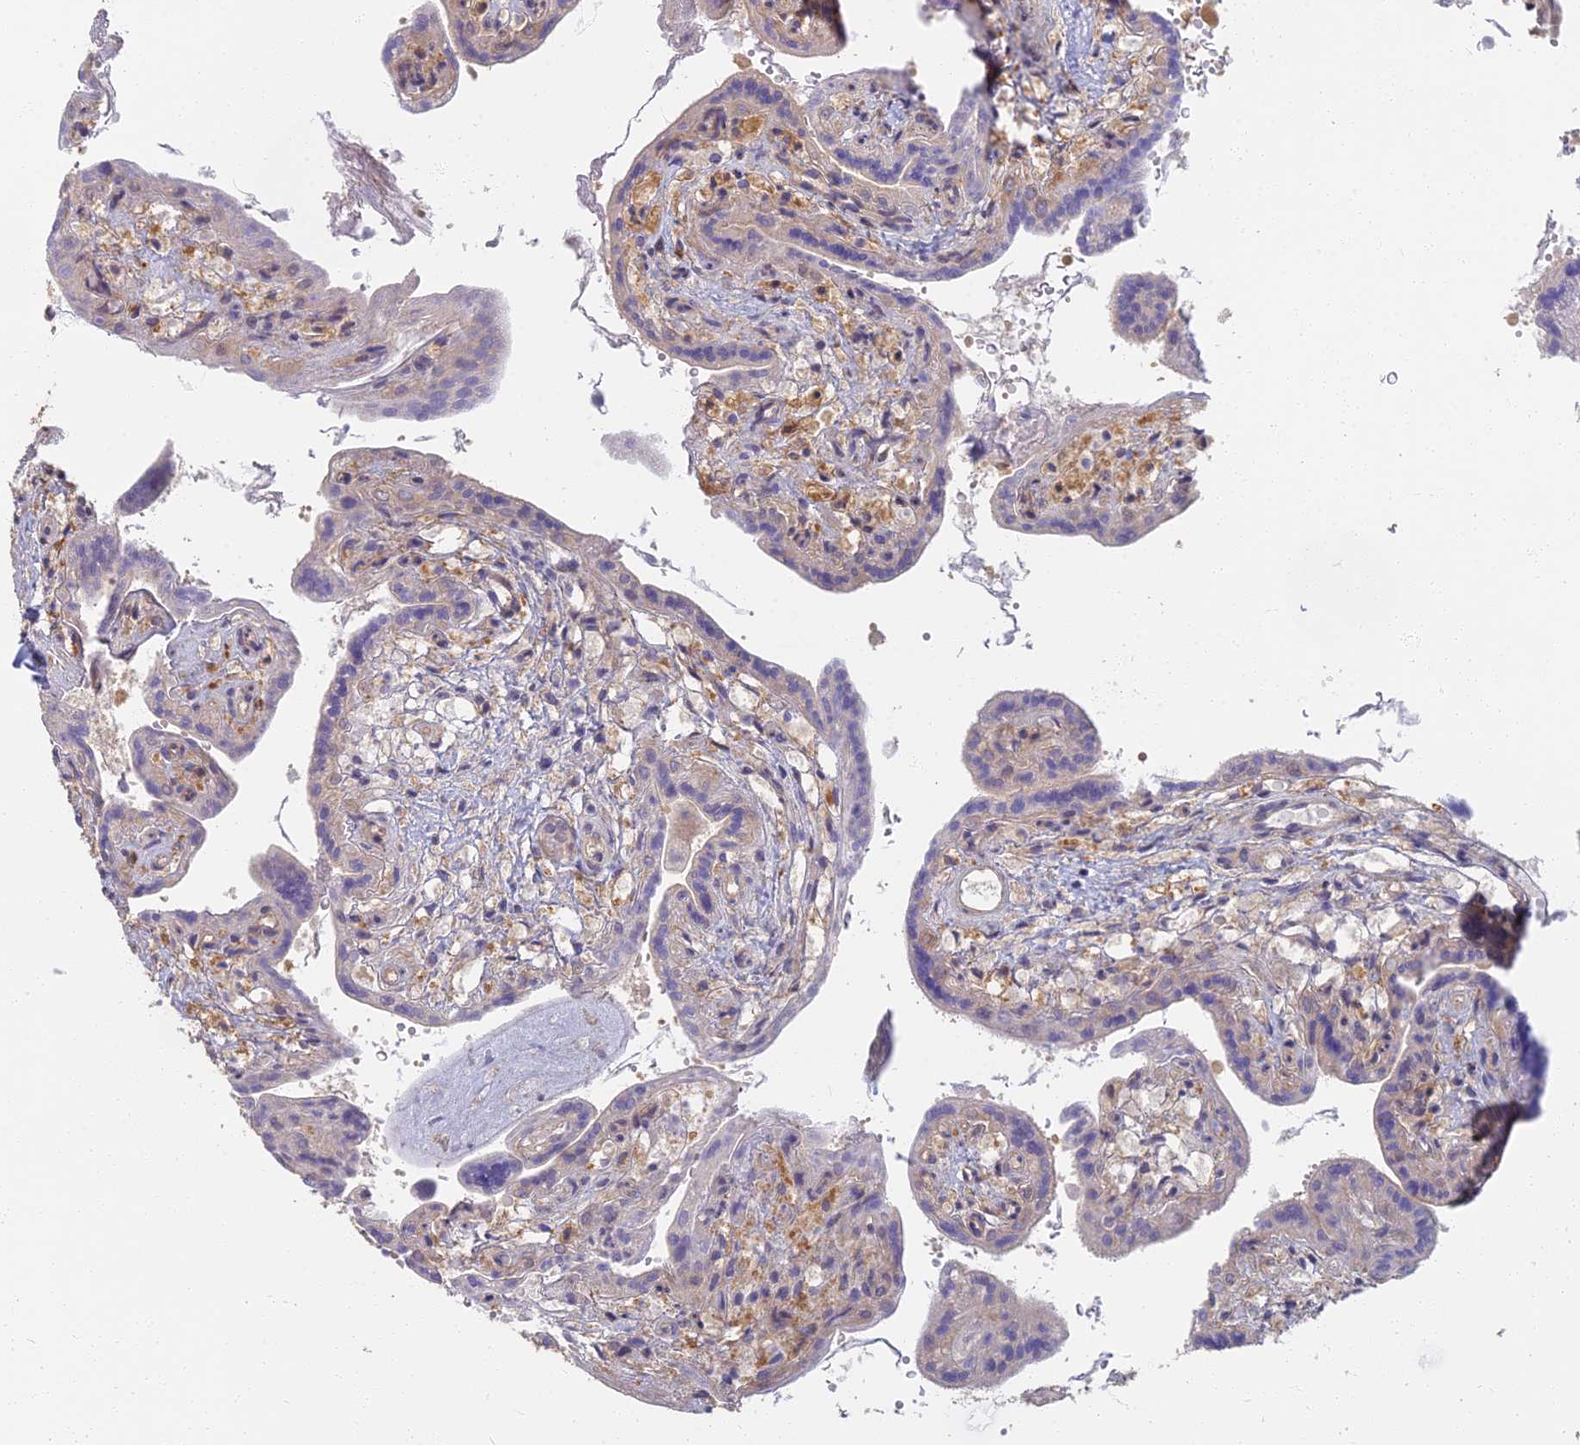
{"staining": {"intensity": "moderate", "quantity": "<25%", "location": "cytoplasmic/membranous"}, "tissue": "placenta", "cell_type": "Trophoblastic cells", "image_type": "normal", "snomed": [{"axis": "morphology", "description": "Normal tissue, NOS"}, {"axis": "topography", "description": "Placenta"}], "caption": "Placenta stained for a protein exhibits moderate cytoplasmic/membranous positivity in trophoblastic cells. (Stains: DAB (3,3'-diaminobenzidine) in brown, nuclei in blue, Microscopy: brightfield microscopy at high magnification).", "gene": "RBSN", "patient": {"sex": "female", "age": 37}}